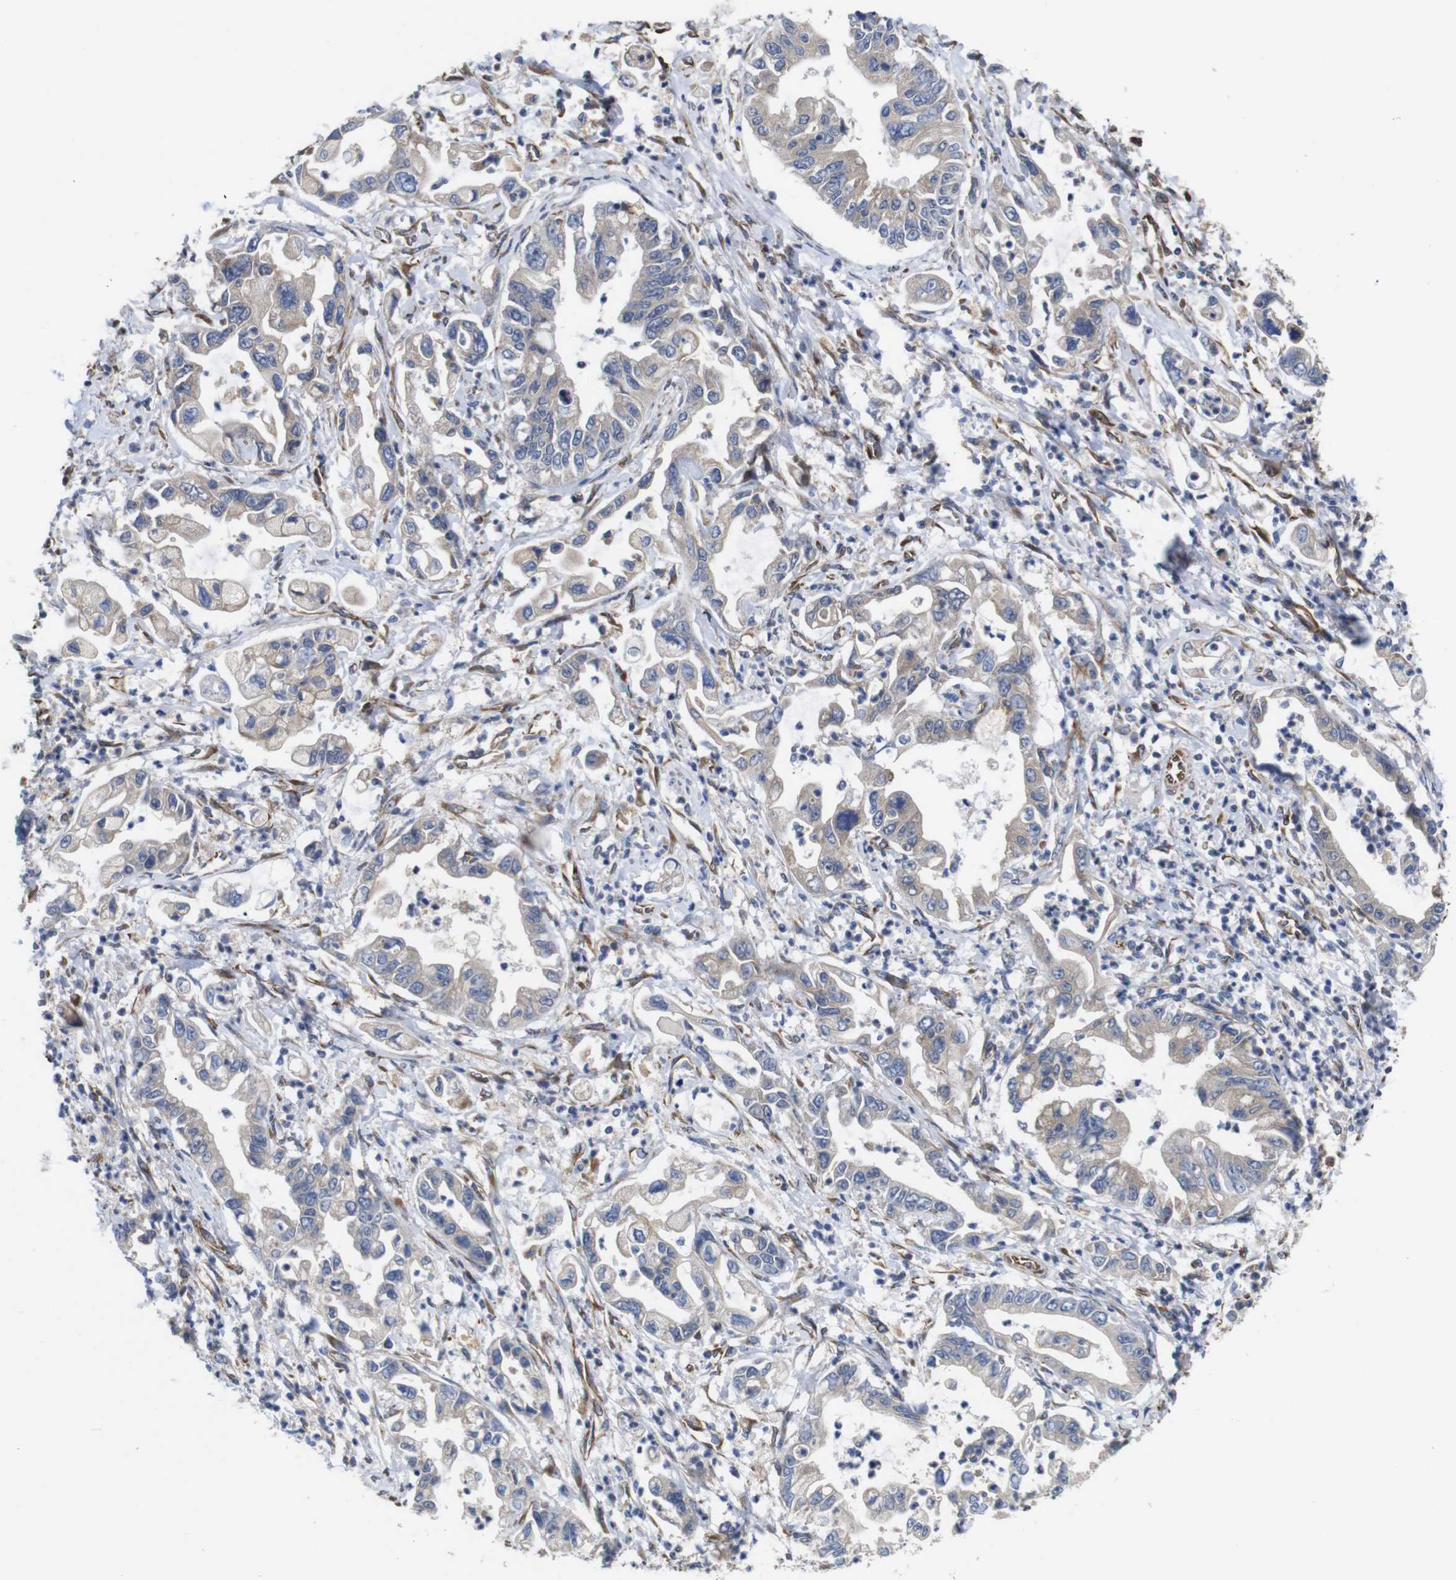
{"staining": {"intensity": "weak", "quantity": ">75%", "location": "cytoplasmic/membranous"}, "tissue": "pancreatic cancer", "cell_type": "Tumor cells", "image_type": "cancer", "snomed": [{"axis": "morphology", "description": "Adenocarcinoma, NOS"}, {"axis": "topography", "description": "Pancreas"}], "caption": "Immunohistochemistry (IHC) micrograph of pancreatic cancer stained for a protein (brown), which demonstrates low levels of weak cytoplasmic/membranous positivity in approximately >75% of tumor cells.", "gene": "POMK", "patient": {"sex": "male", "age": 56}}